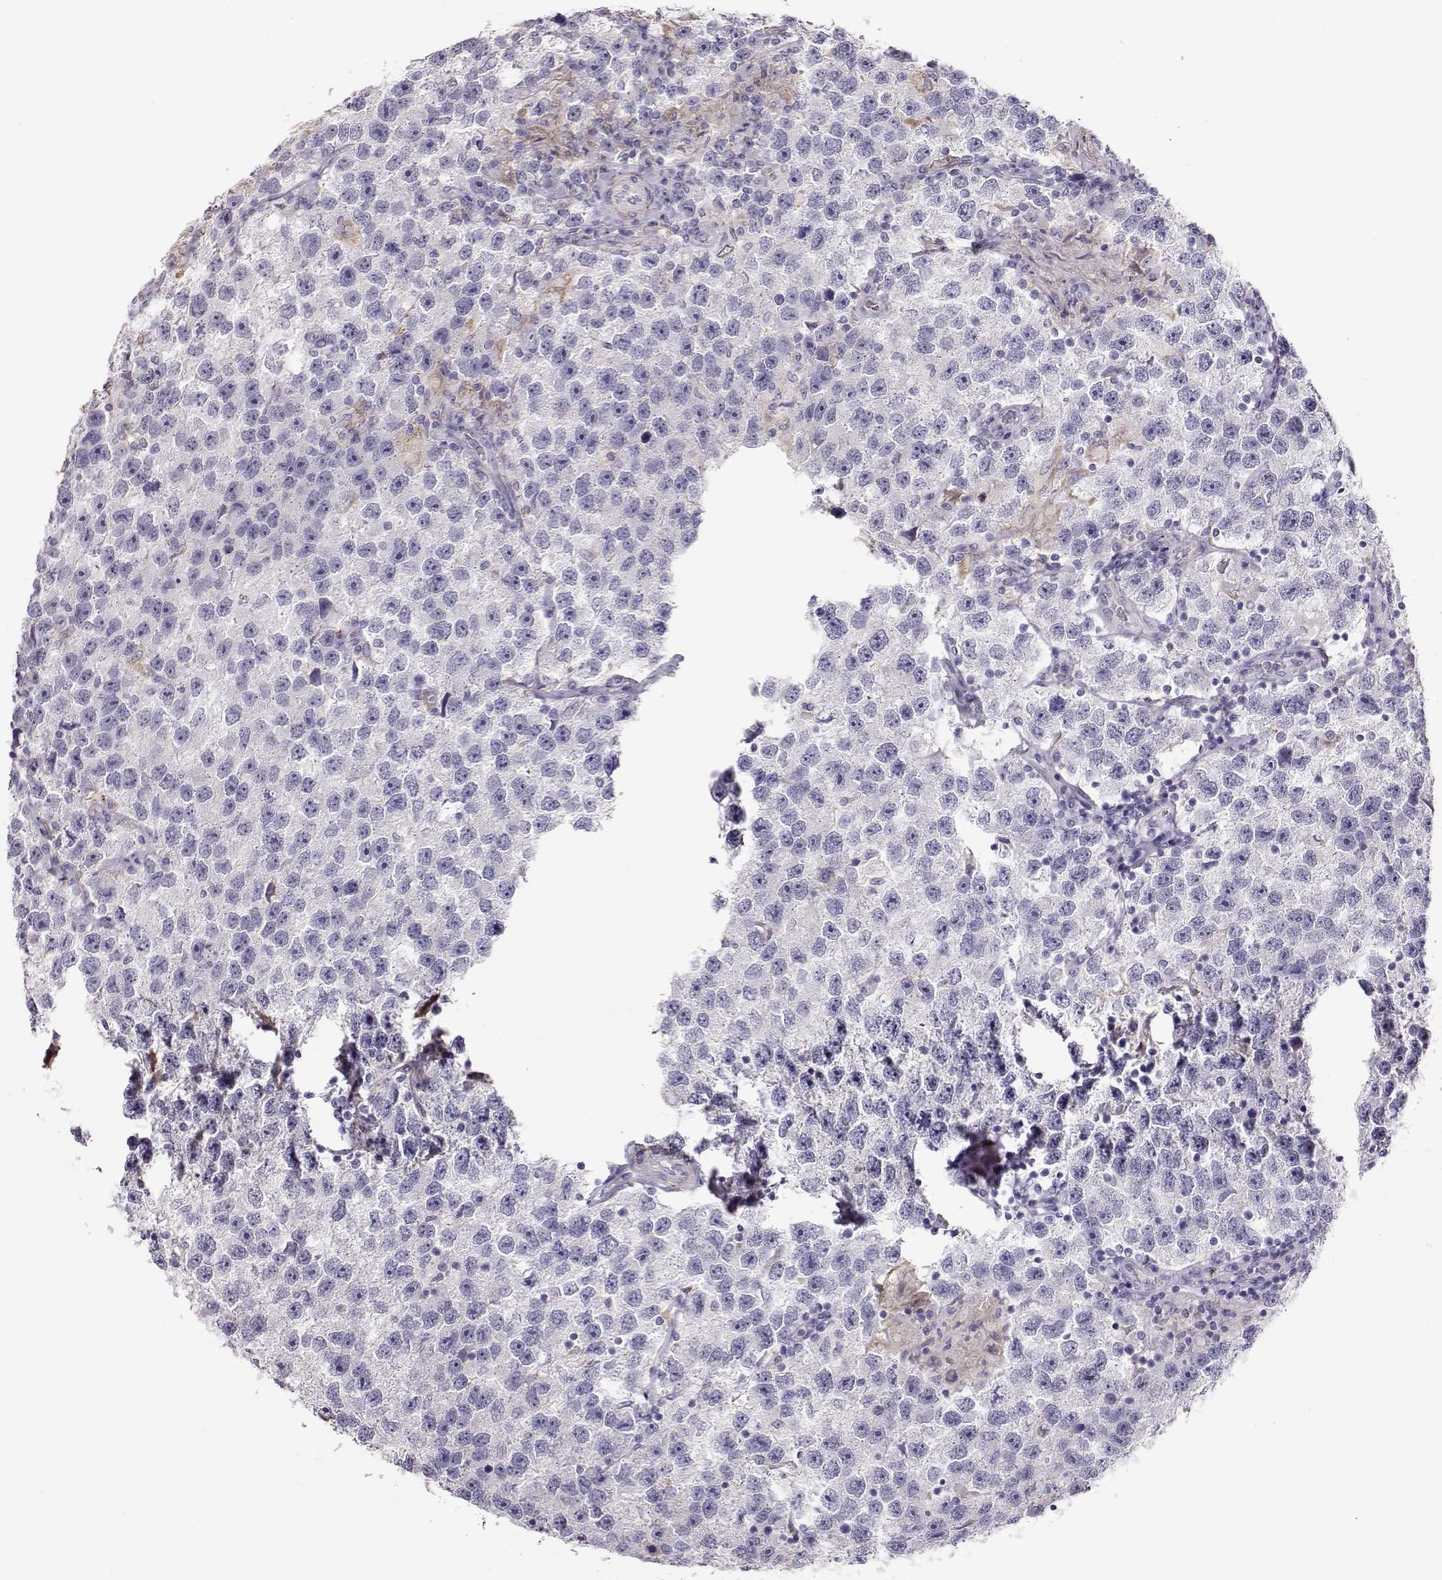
{"staining": {"intensity": "negative", "quantity": "none", "location": "none"}, "tissue": "testis cancer", "cell_type": "Tumor cells", "image_type": "cancer", "snomed": [{"axis": "morphology", "description": "Seminoma, NOS"}, {"axis": "topography", "description": "Testis"}], "caption": "This is a histopathology image of immunohistochemistry (IHC) staining of testis cancer (seminoma), which shows no staining in tumor cells.", "gene": "RBM44", "patient": {"sex": "male", "age": 26}}